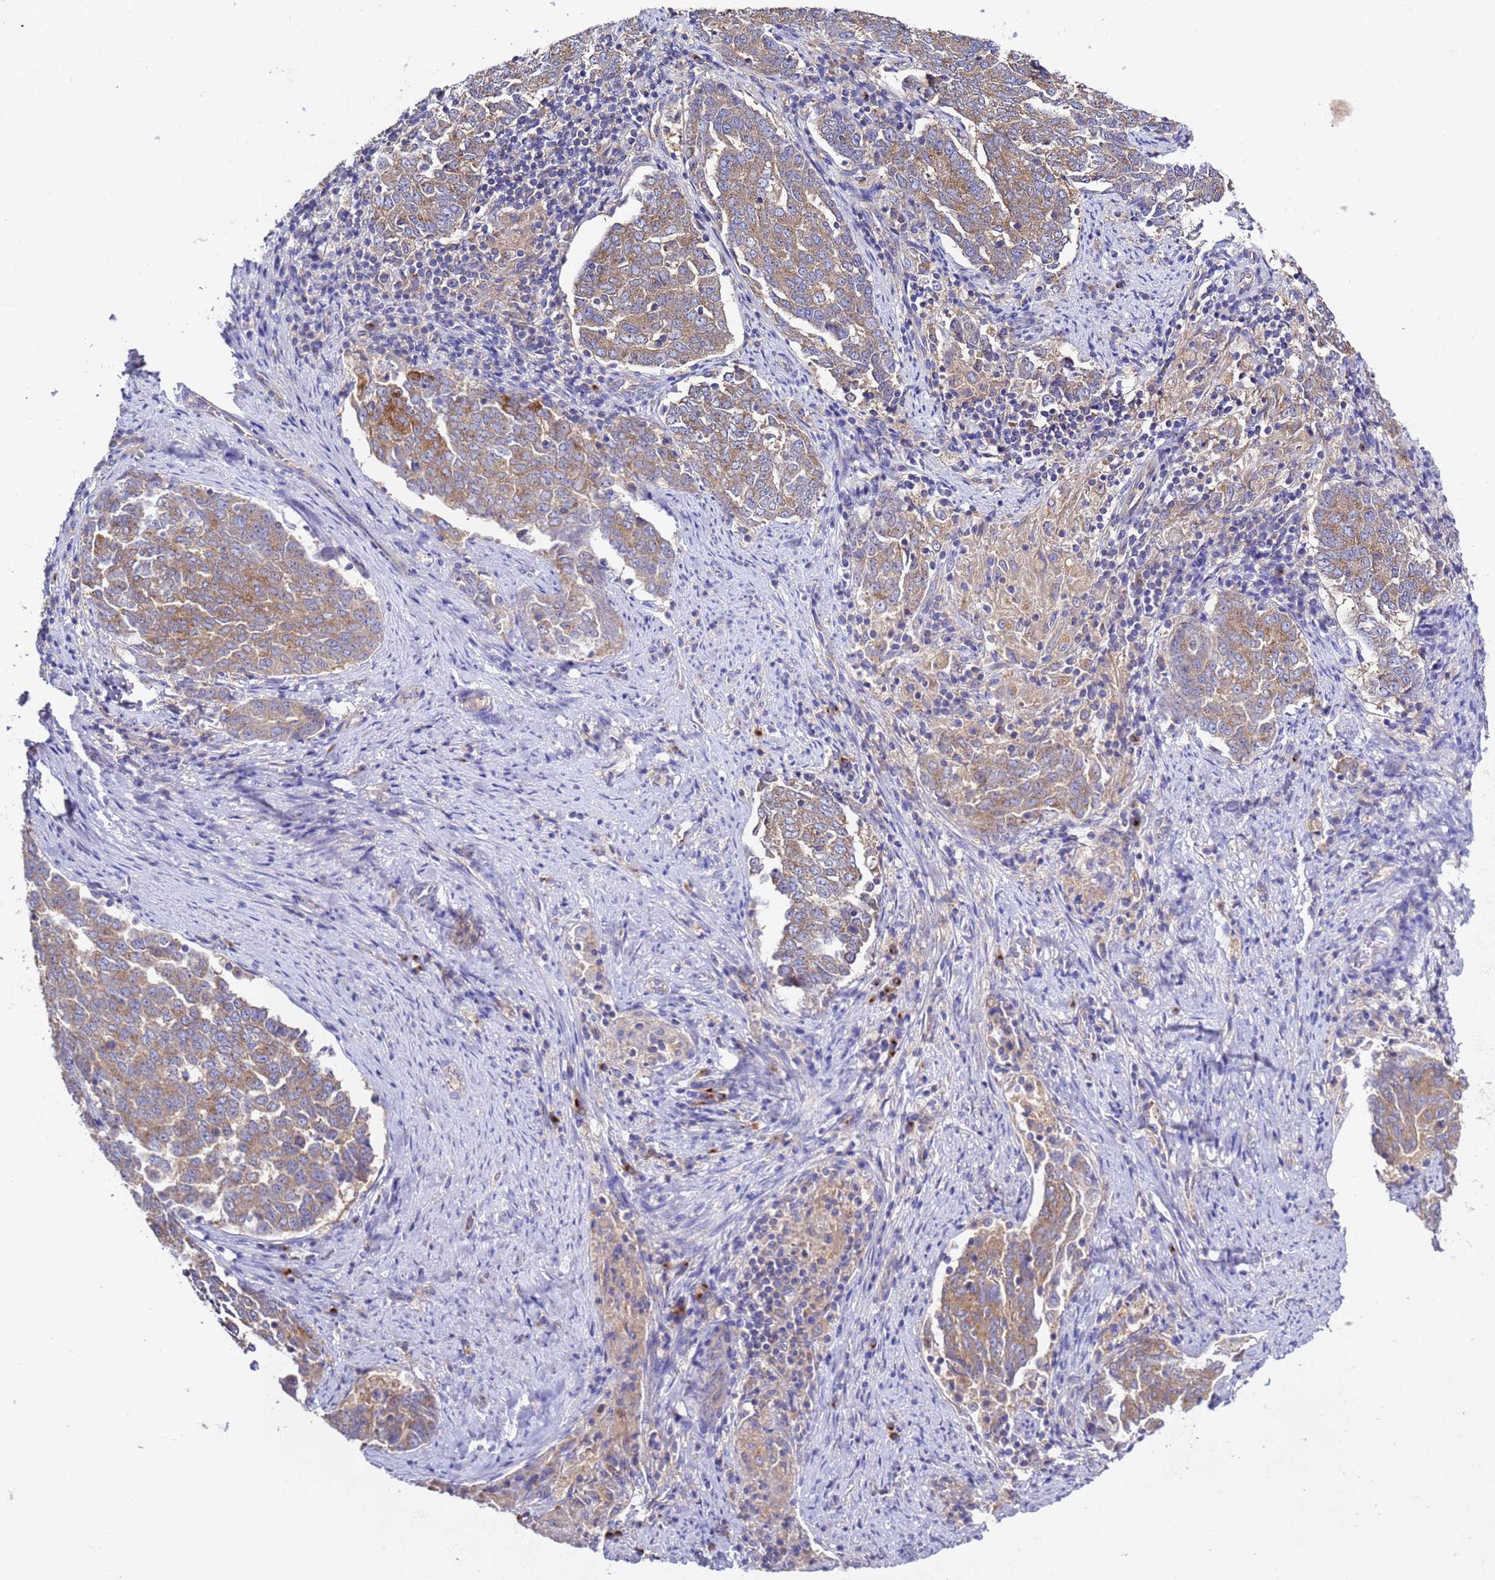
{"staining": {"intensity": "weak", "quantity": ">75%", "location": "cytoplasmic/membranous"}, "tissue": "endometrial cancer", "cell_type": "Tumor cells", "image_type": "cancer", "snomed": [{"axis": "morphology", "description": "Adenocarcinoma, NOS"}, {"axis": "topography", "description": "Endometrium"}], "caption": "Immunohistochemical staining of endometrial cancer demonstrates low levels of weak cytoplasmic/membranous staining in approximately >75% of tumor cells.", "gene": "ANAPC1", "patient": {"sex": "female", "age": 80}}